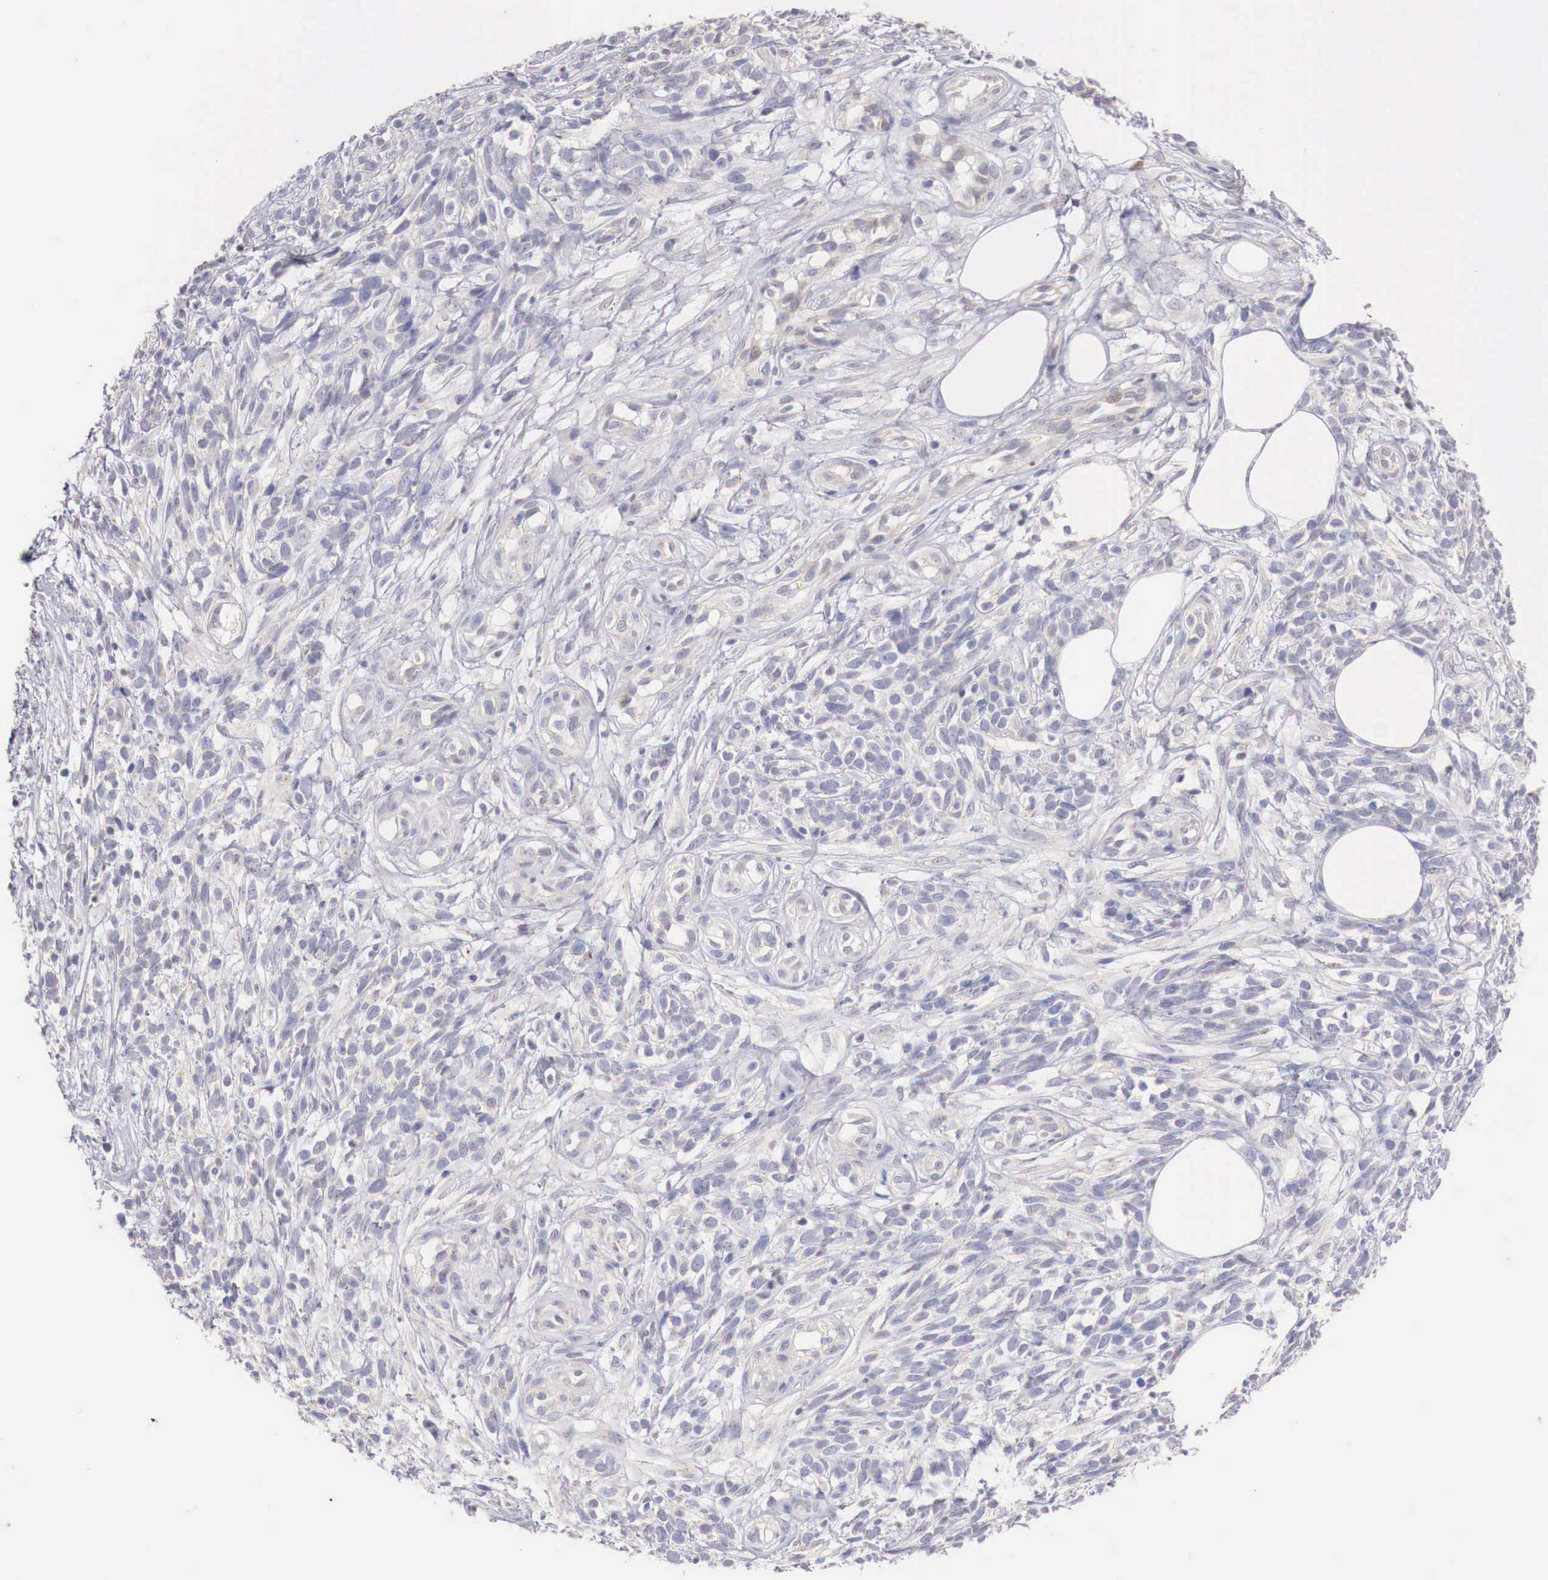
{"staining": {"intensity": "negative", "quantity": "none", "location": "none"}, "tissue": "melanoma", "cell_type": "Tumor cells", "image_type": "cancer", "snomed": [{"axis": "morphology", "description": "Malignant melanoma, NOS"}, {"axis": "topography", "description": "Skin"}], "caption": "Human malignant melanoma stained for a protein using immunohistochemistry displays no expression in tumor cells.", "gene": "TRIM13", "patient": {"sex": "female", "age": 85}}